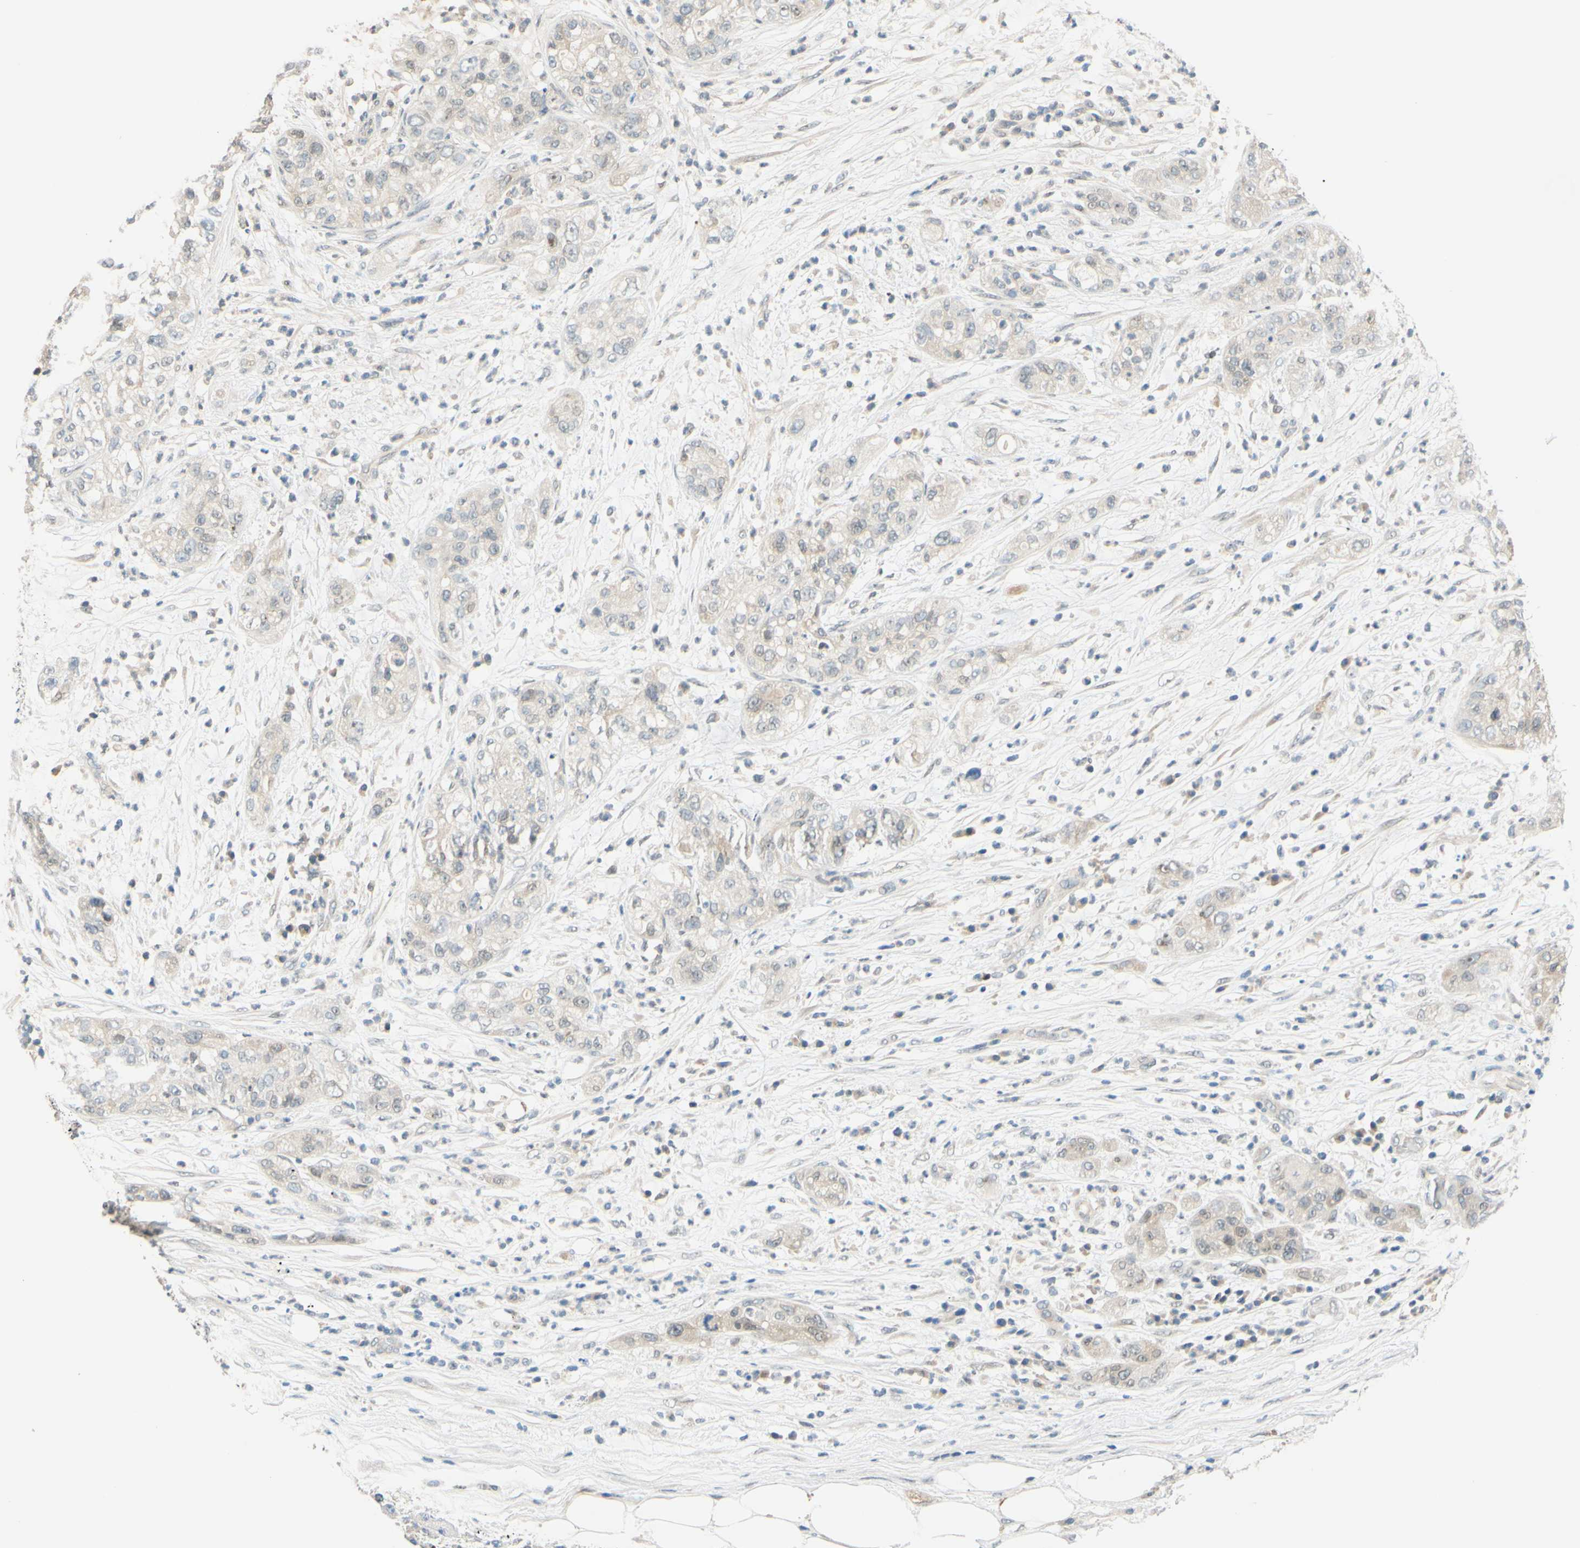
{"staining": {"intensity": "negative", "quantity": "none", "location": "none"}, "tissue": "pancreatic cancer", "cell_type": "Tumor cells", "image_type": "cancer", "snomed": [{"axis": "morphology", "description": "Adenocarcinoma, NOS"}, {"axis": "topography", "description": "Pancreas"}], "caption": "DAB immunohistochemical staining of human adenocarcinoma (pancreatic) shows no significant expression in tumor cells.", "gene": "C2CD2L", "patient": {"sex": "female", "age": 78}}